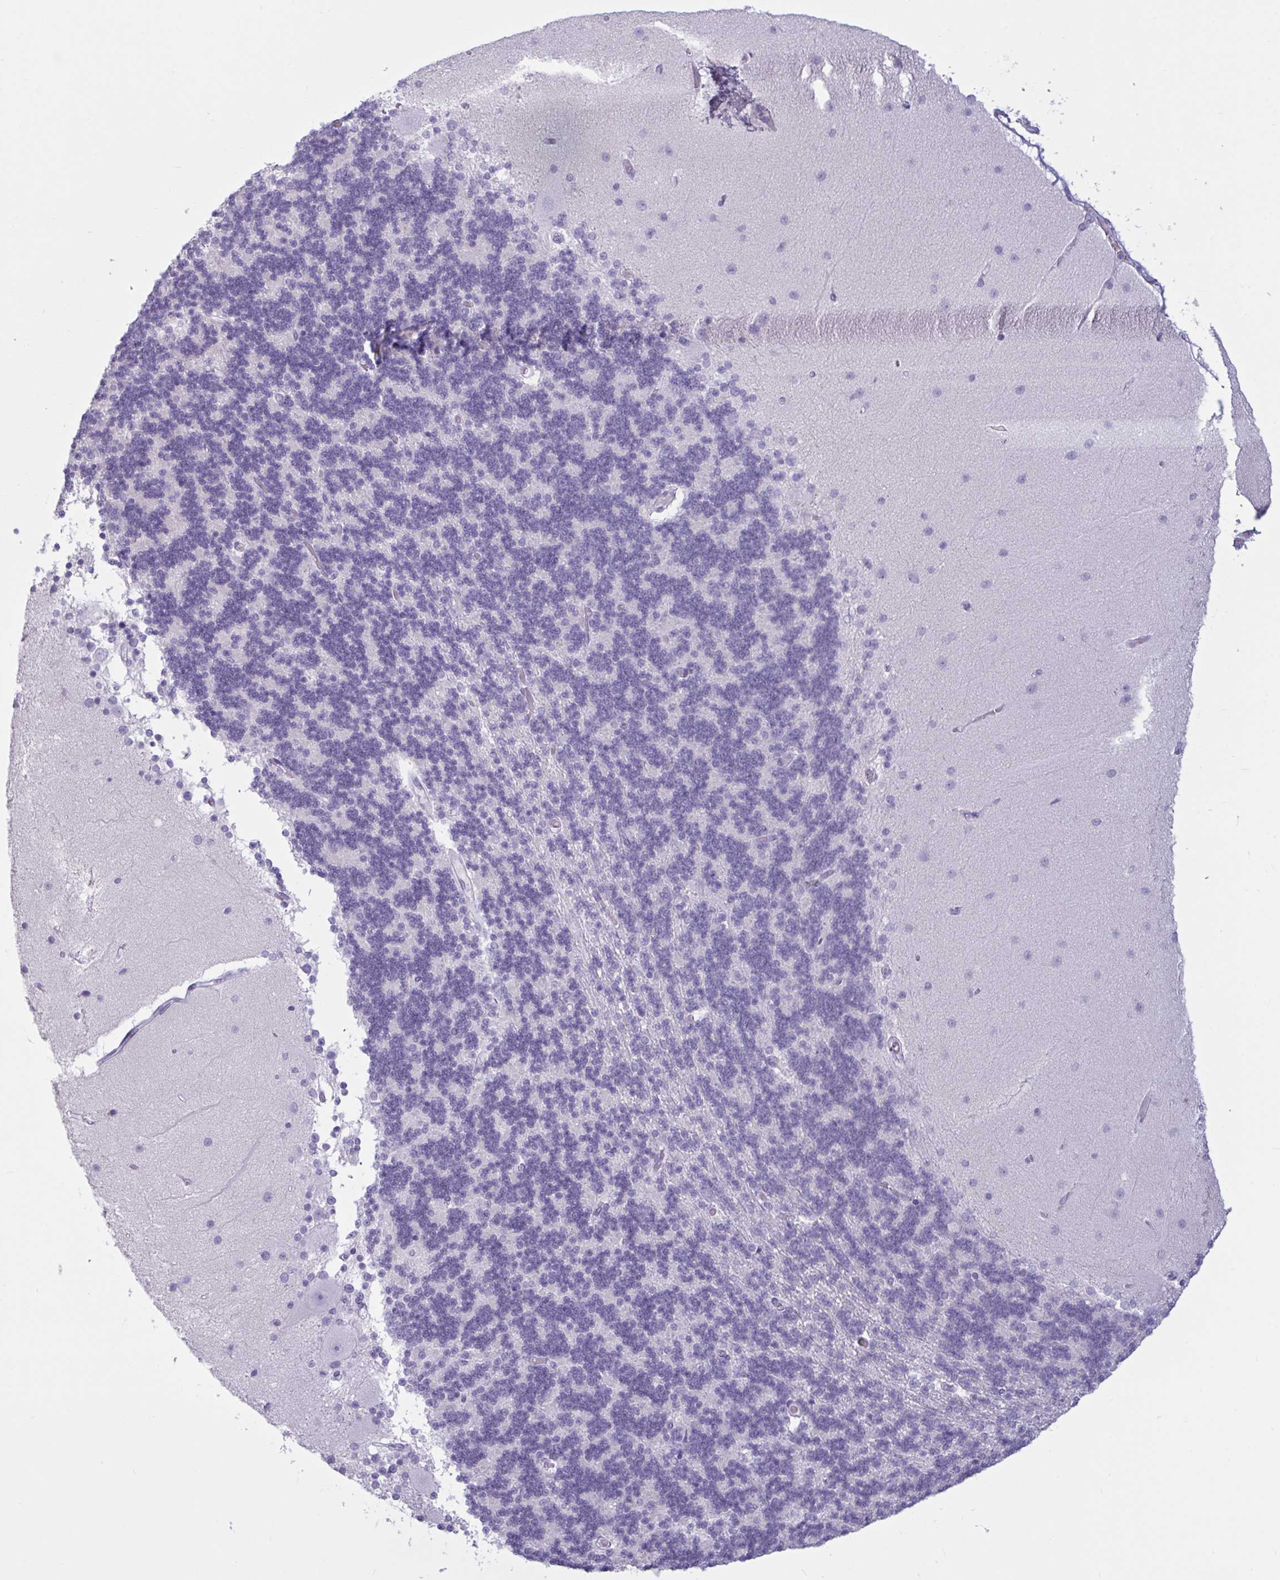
{"staining": {"intensity": "negative", "quantity": "none", "location": "none"}, "tissue": "cerebellum", "cell_type": "Cells in granular layer", "image_type": "normal", "snomed": [{"axis": "morphology", "description": "Normal tissue, NOS"}, {"axis": "topography", "description": "Cerebellum"}], "caption": "IHC image of benign cerebellum: human cerebellum stained with DAB exhibits no significant protein positivity in cells in granular layer. Nuclei are stained in blue.", "gene": "BBS10", "patient": {"sex": "female", "age": 54}}